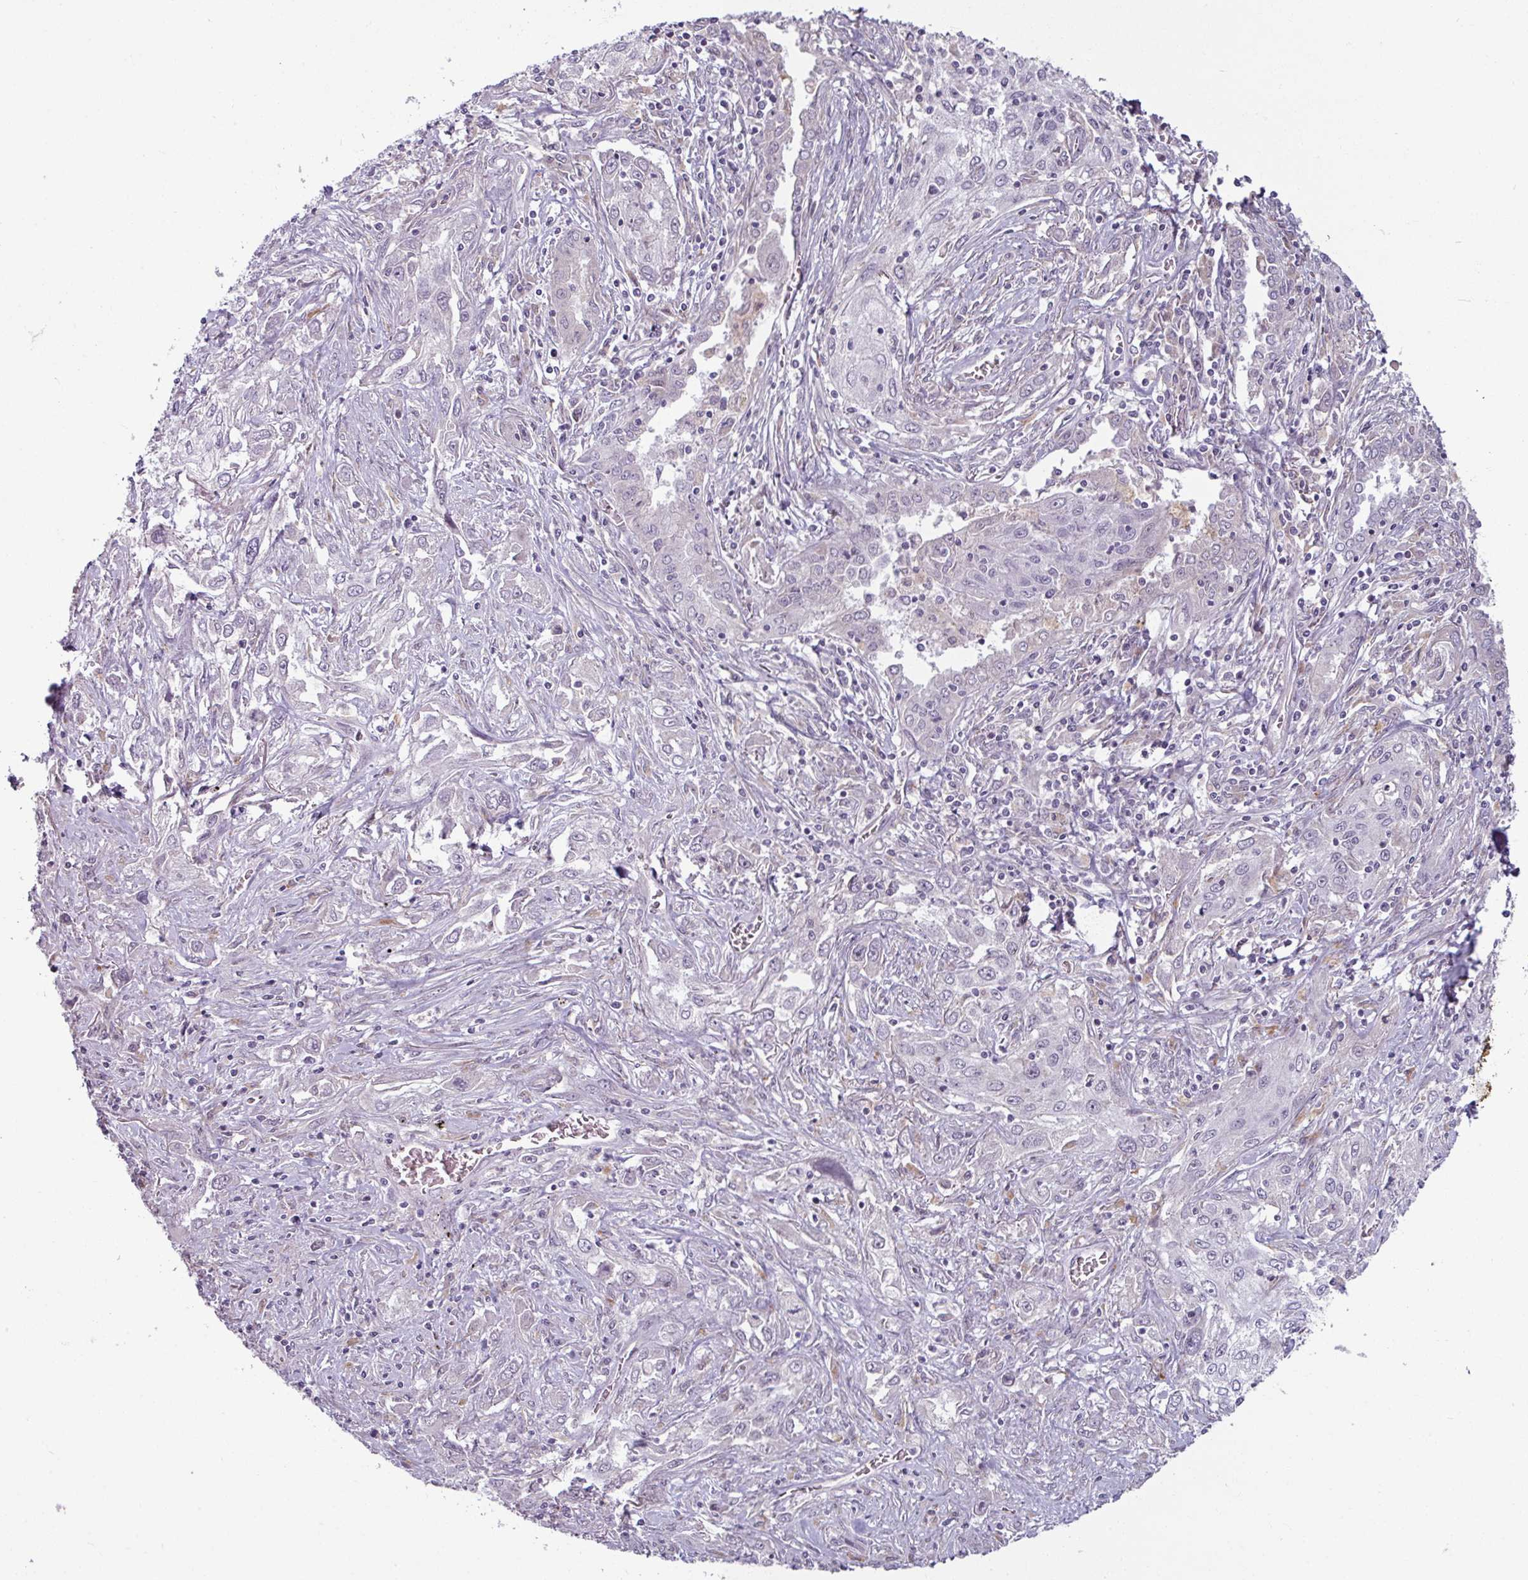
{"staining": {"intensity": "negative", "quantity": "none", "location": "none"}, "tissue": "lung cancer", "cell_type": "Tumor cells", "image_type": "cancer", "snomed": [{"axis": "morphology", "description": "Squamous cell carcinoma, NOS"}, {"axis": "topography", "description": "Lung"}], "caption": "High magnification brightfield microscopy of squamous cell carcinoma (lung) stained with DAB (3,3'-diaminobenzidine) (brown) and counterstained with hematoxylin (blue): tumor cells show no significant staining. The staining was performed using DAB to visualize the protein expression in brown, while the nuclei were stained in blue with hematoxylin (Magnification: 20x).", "gene": "UVSSA", "patient": {"sex": "female", "age": 69}}